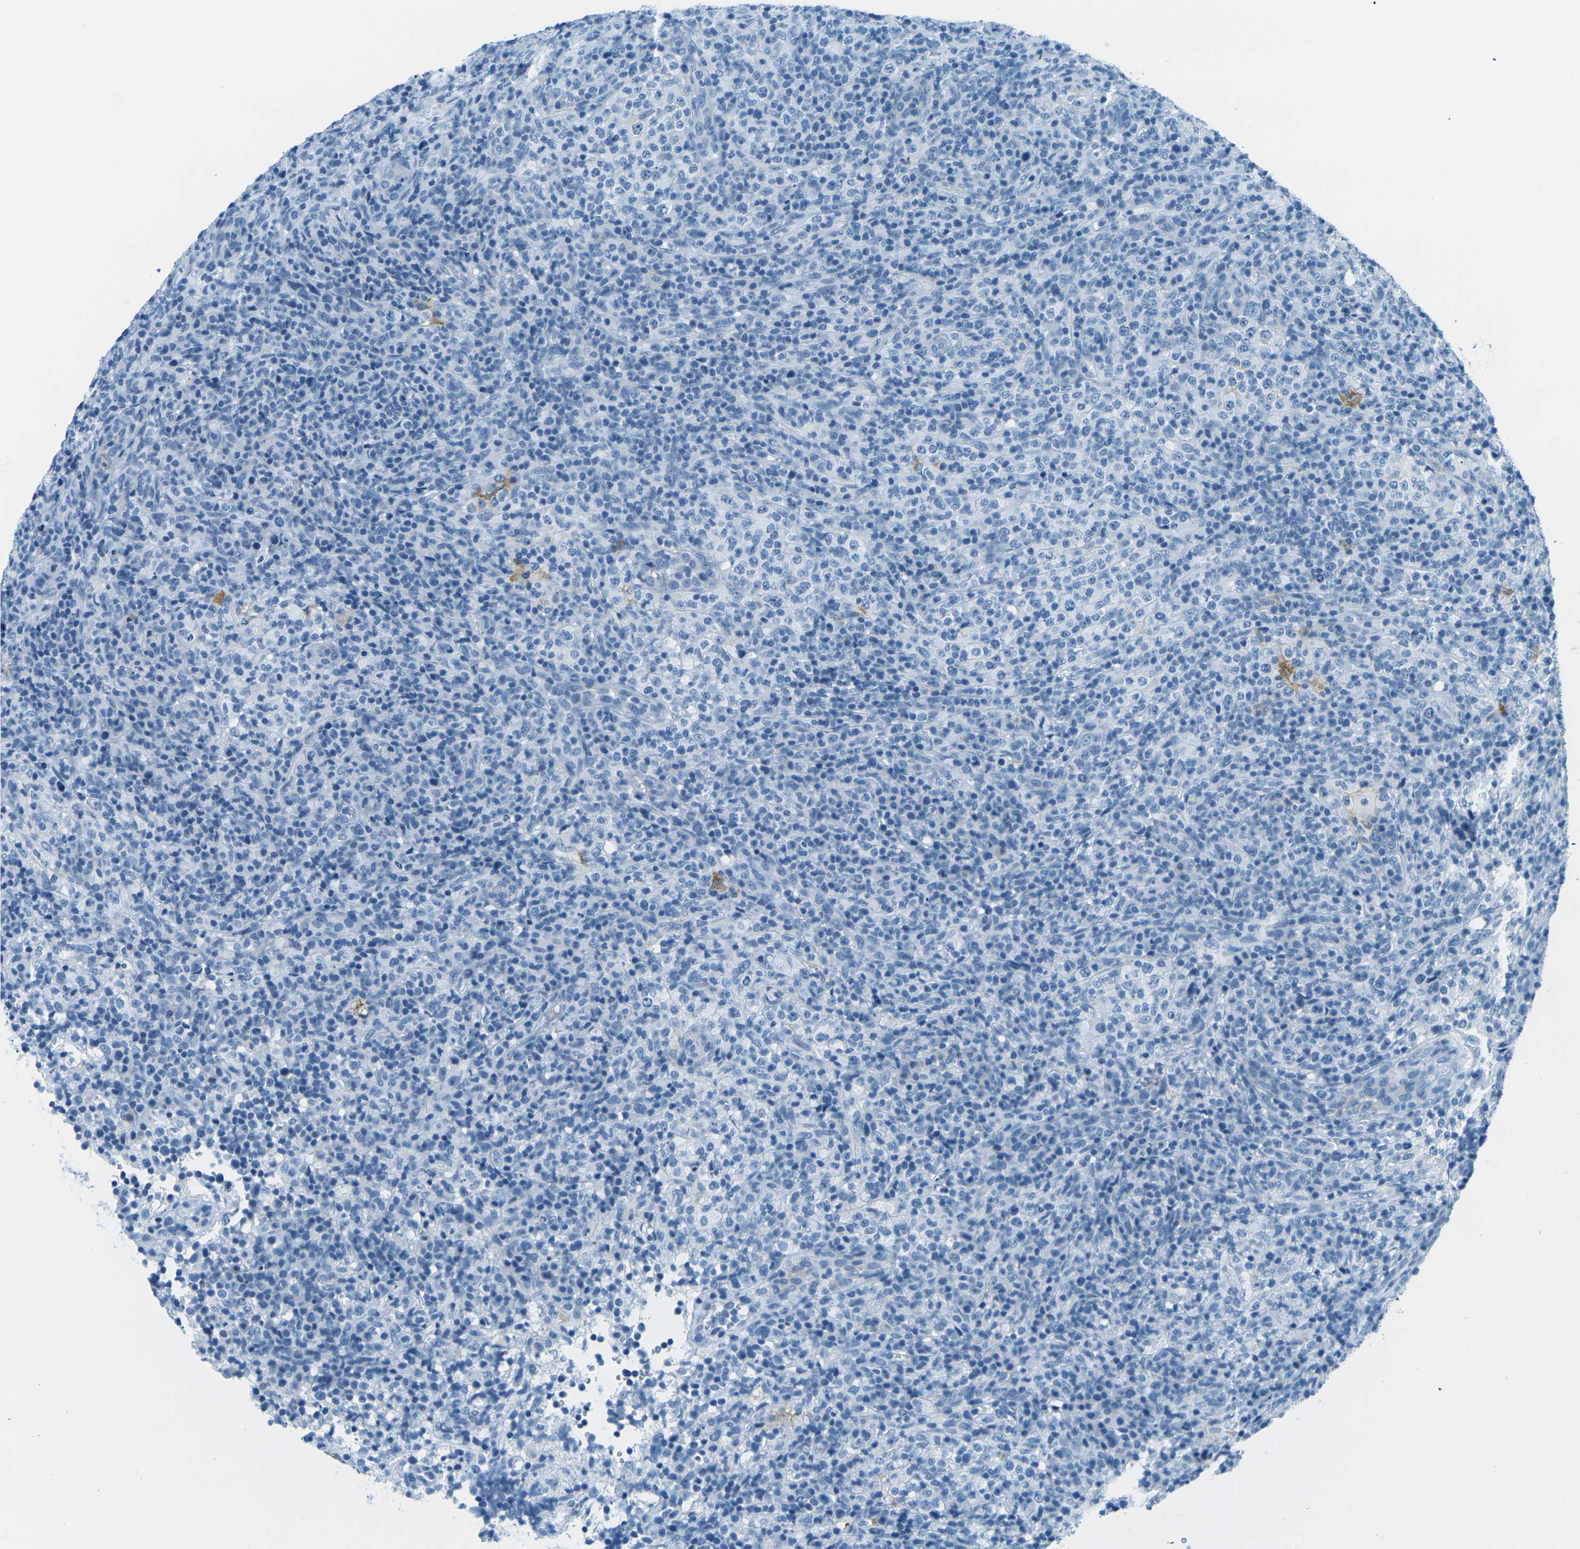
{"staining": {"intensity": "negative", "quantity": "none", "location": "none"}, "tissue": "lymphoma", "cell_type": "Tumor cells", "image_type": "cancer", "snomed": [{"axis": "morphology", "description": "Malignant lymphoma, non-Hodgkin's type, High grade"}, {"axis": "topography", "description": "Lymph node"}], "caption": "Immunohistochemistry micrograph of human lymphoma stained for a protein (brown), which exhibits no expression in tumor cells.", "gene": "OCLN", "patient": {"sex": "female", "age": 76}}